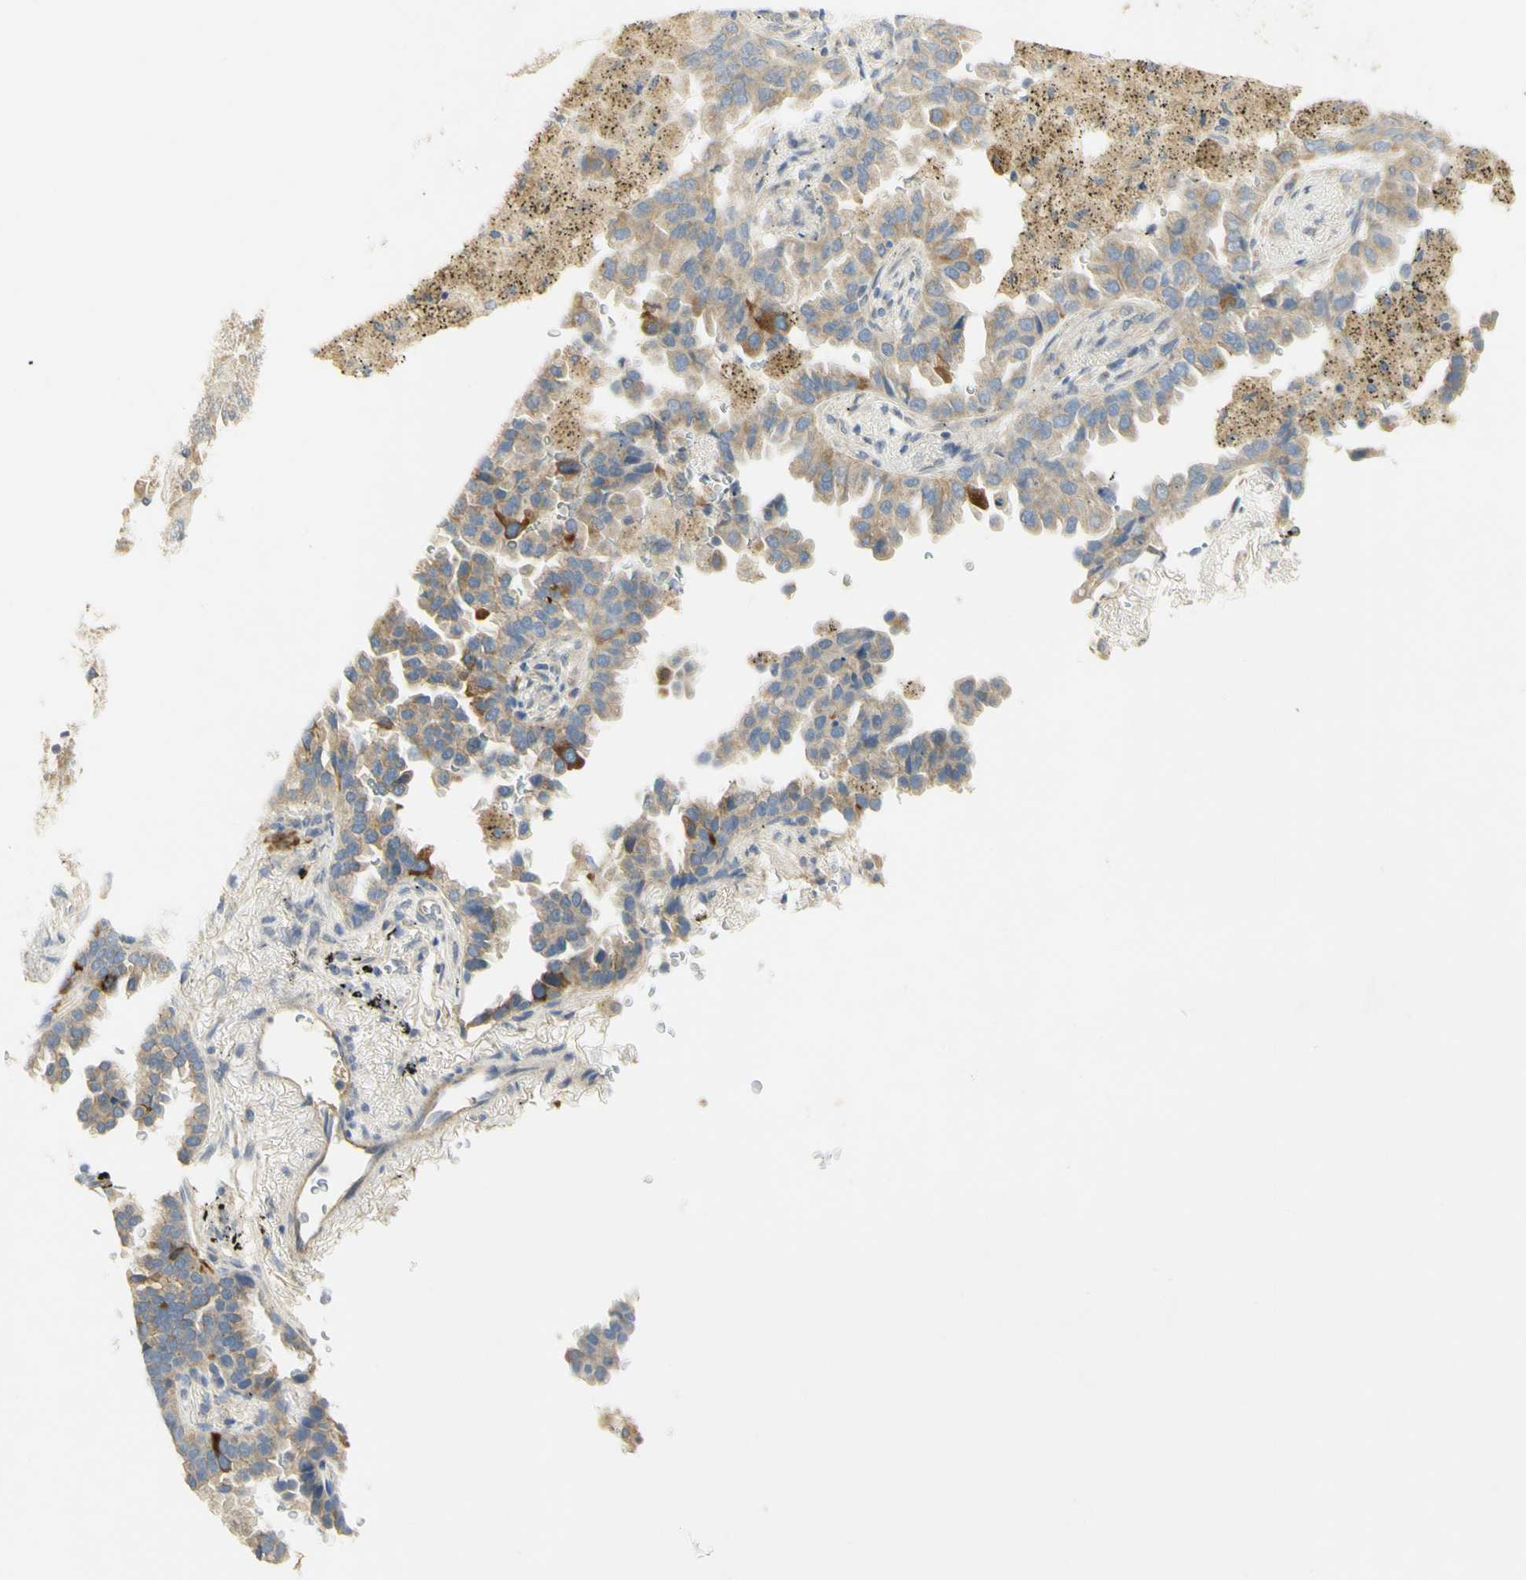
{"staining": {"intensity": "moderate", "quantity": ">75%", "location": "cytoplasmic/membranous"}, "tissue": "lung cancer", "cell_type": "Tumor cells", "image_type": "cancer", "snomed": [{"axis": "morphology", "description": "Normal tissue, NOS"}, {"axis": "morphology", "description": "Adenocarcinoma, NOS"}, {"axis": "topography", "description": "Lung"}], "caption": "Human lung cancer (adenocarcinoma) stained for a protein (brown) reveals moderate cytoplasmic/membranous positive positivity in approximately >75% of tumor cells.", "gene": "KIF11", "patient": {"sex": "male", "age": 59}}